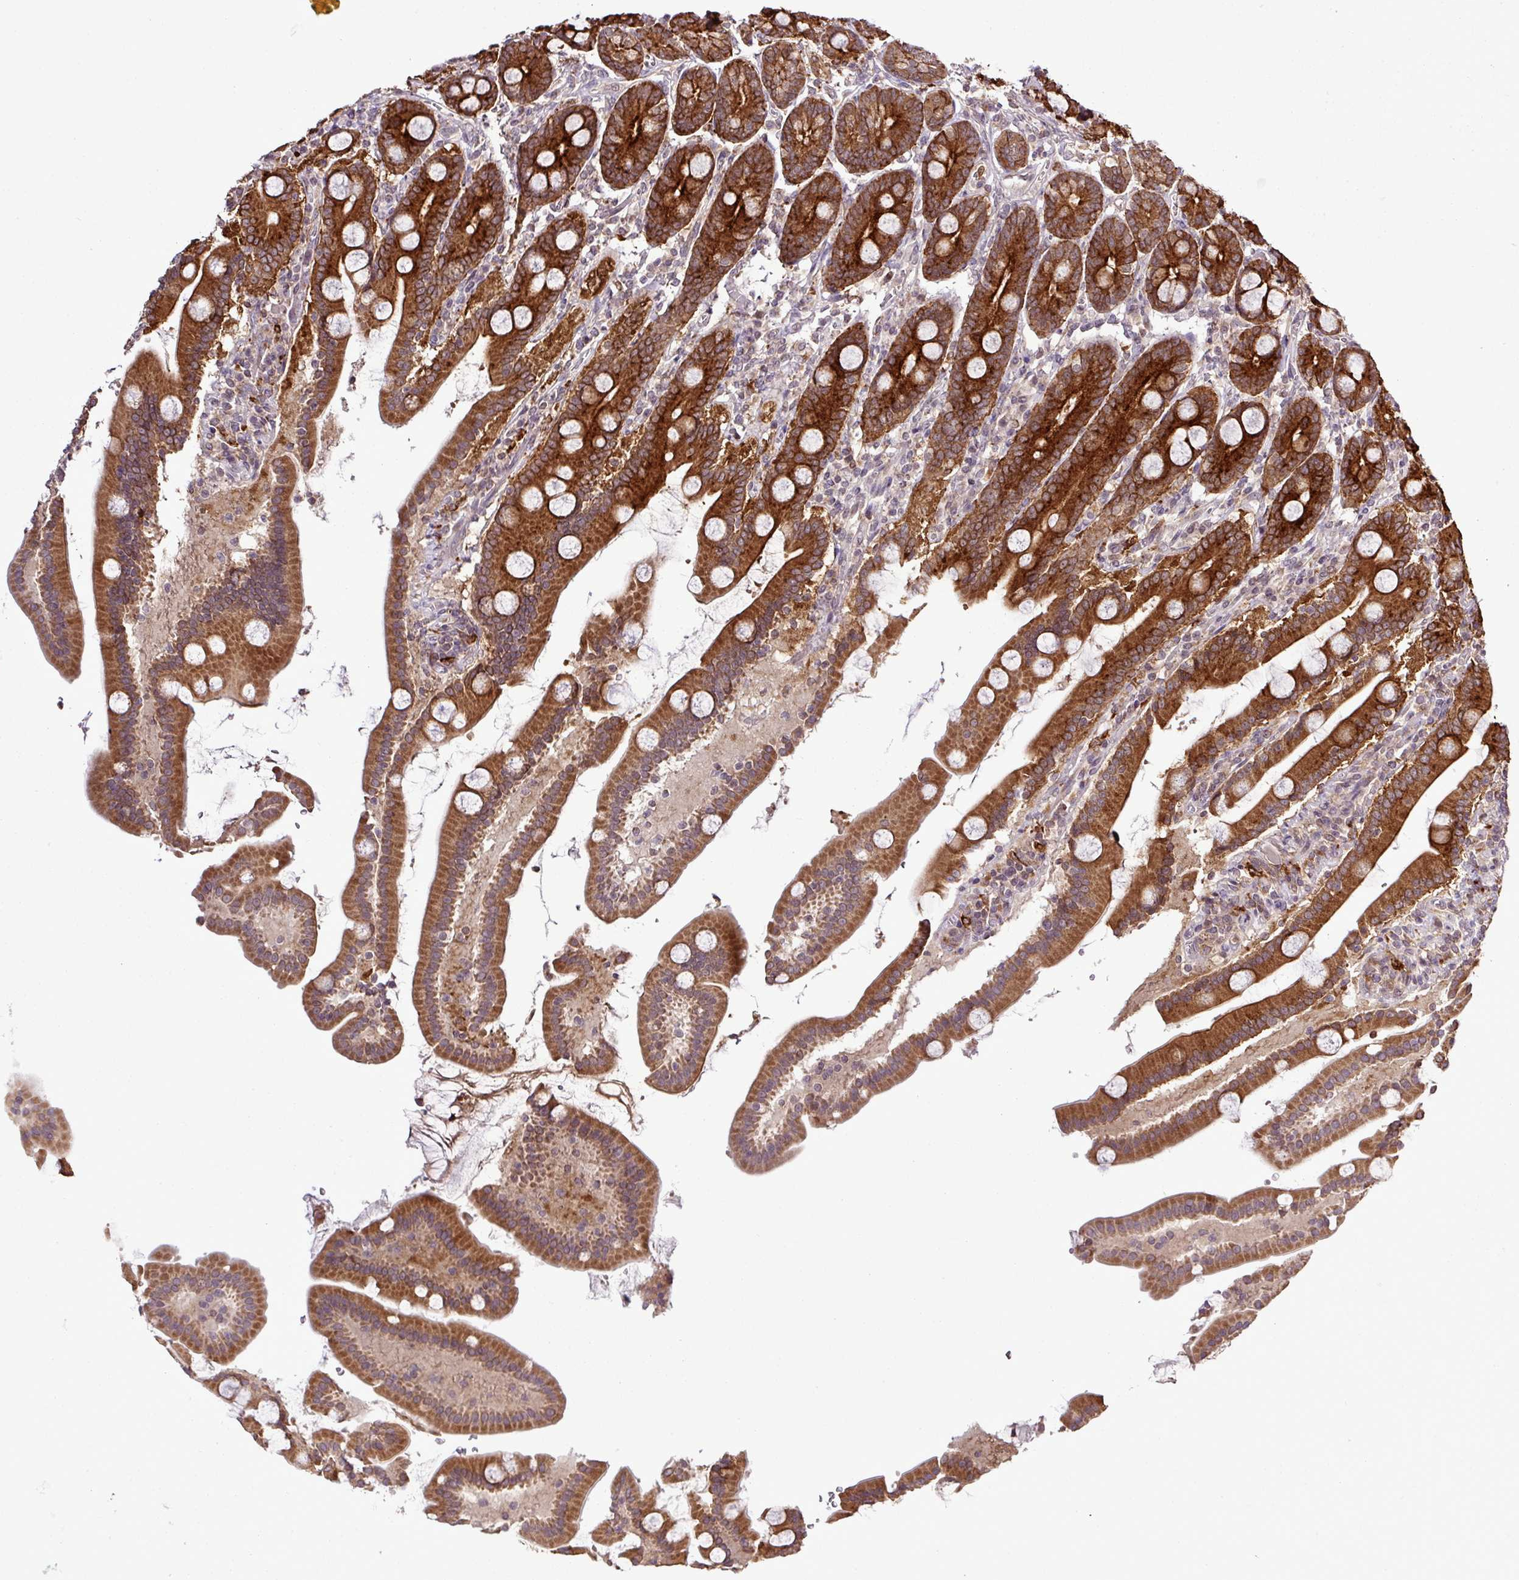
{"staining": {"intensity": "strong", "quantity": ">75%", "location": "cytoplasmic/membranous,nuclear"}, "tissue": "duodenum", "cell_type": "Glandular cells", "image_type": "normal", "snomed": [{"axis": "morphology", "description": "Normal tissue, NOS"}, {"axis": "topography", "description": "Duodenum"}], "caption": "Glandular cells exhibit high levels of strong cytoplasmic/membranous,nuclear expression in about >75% of cells in benign duodenum.", "gene": "SMCO4", "patient": {"sex": "male", "age": 55}}